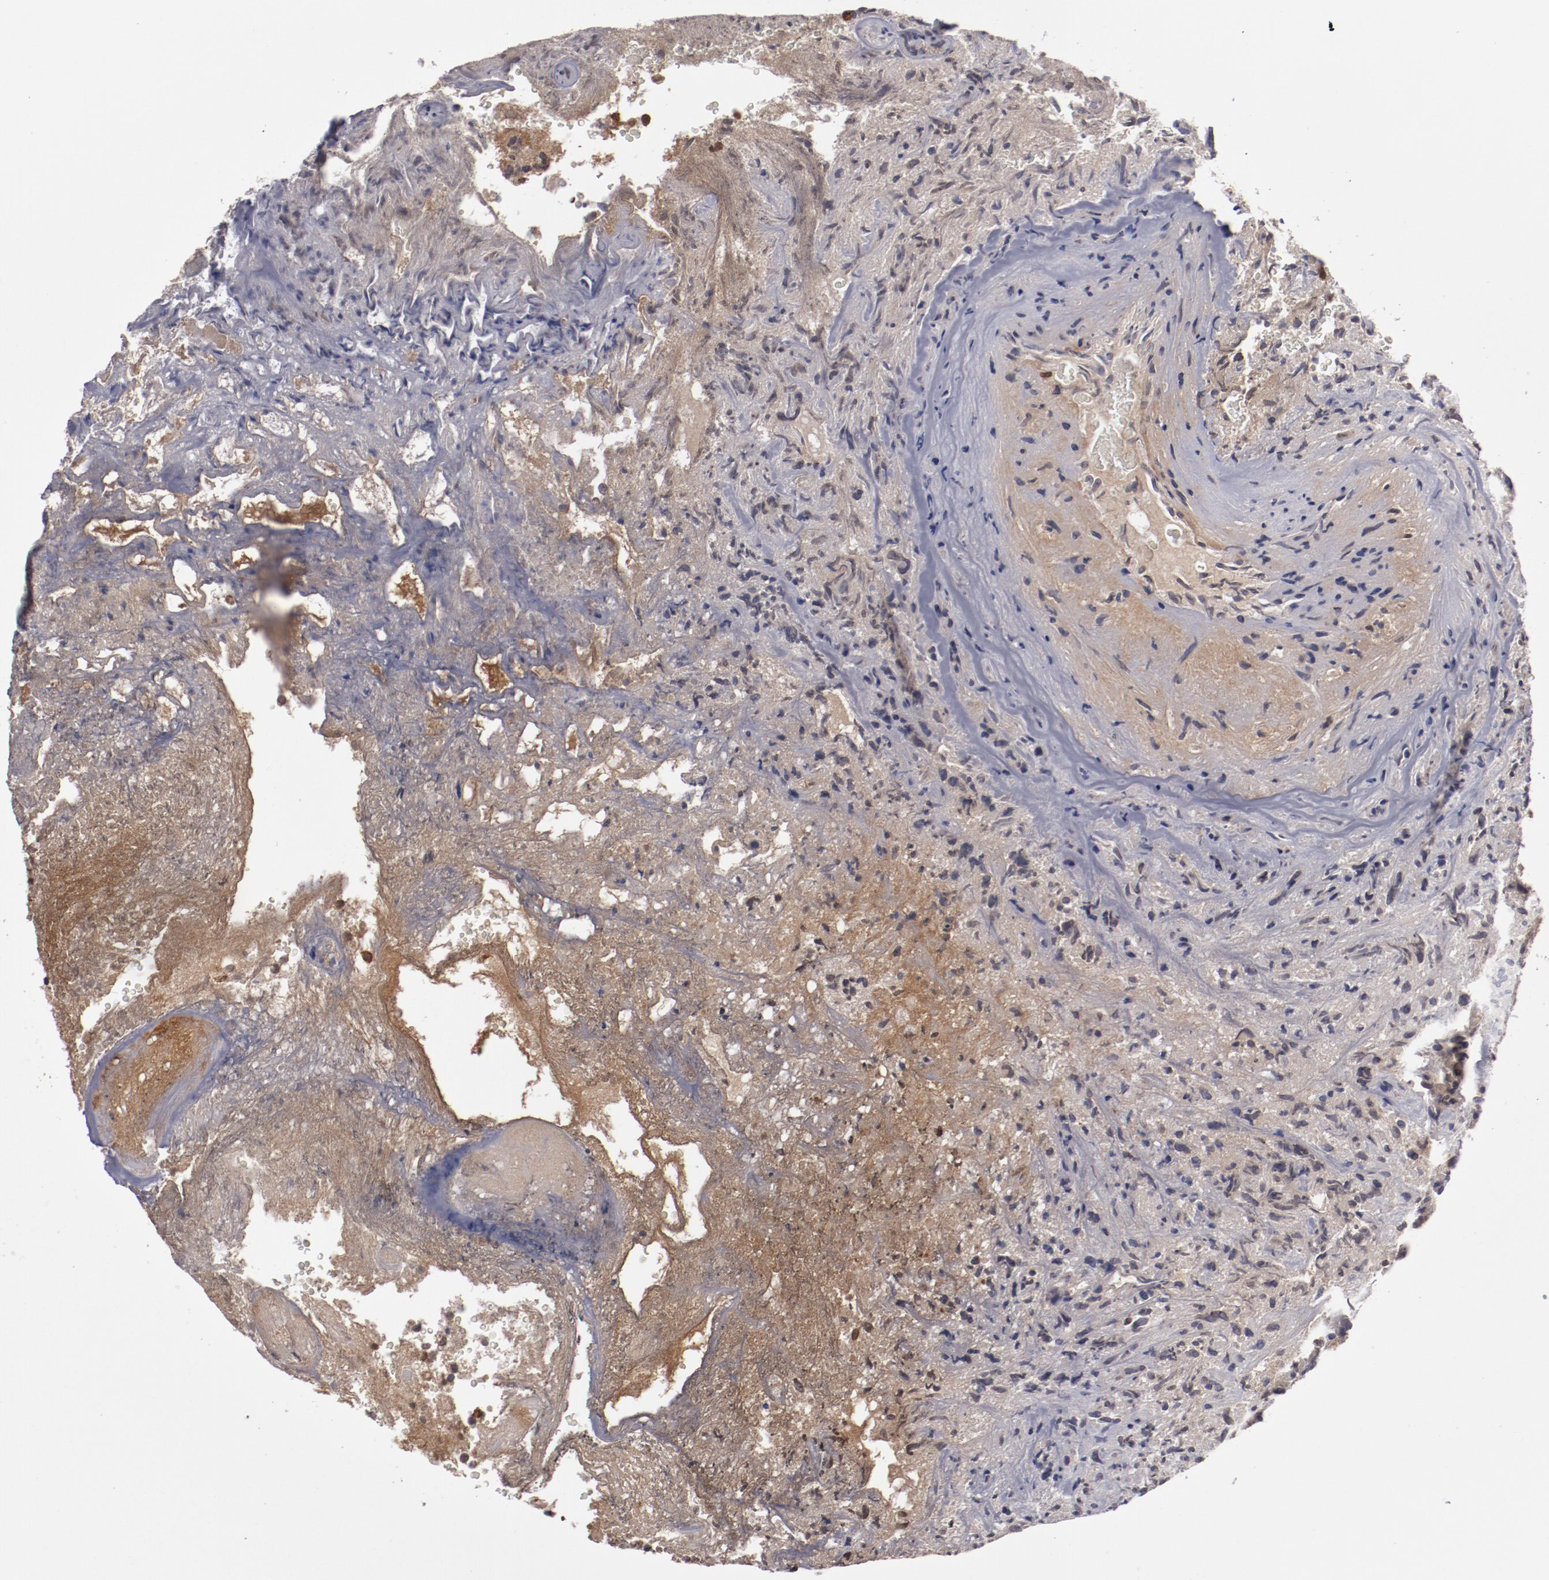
{"staining": {"intensity": "weak", "quantity": "25%-75%", "location": "cytoplasmic/membranous"}, "tissue": "glioma", "cell_type": "Tumor cells", "image_type": "cancer", "snomed": [{"axis": "morphology", "description": "Normal tissue, NOS"}, {"axis": "morphology", "description": "Glioma, malignant, High grade"}, {"axis": "topography", "description": "Cerebral cortex"}], "caption": "The histopathology image shows a brown stain indicating the presence of a protein in the cytoplasmic/membranous of tumor cells in malignant glioma (high-grade).", "gene": "SERPINA7", "patient": {"sex": "male", "age": 75}}